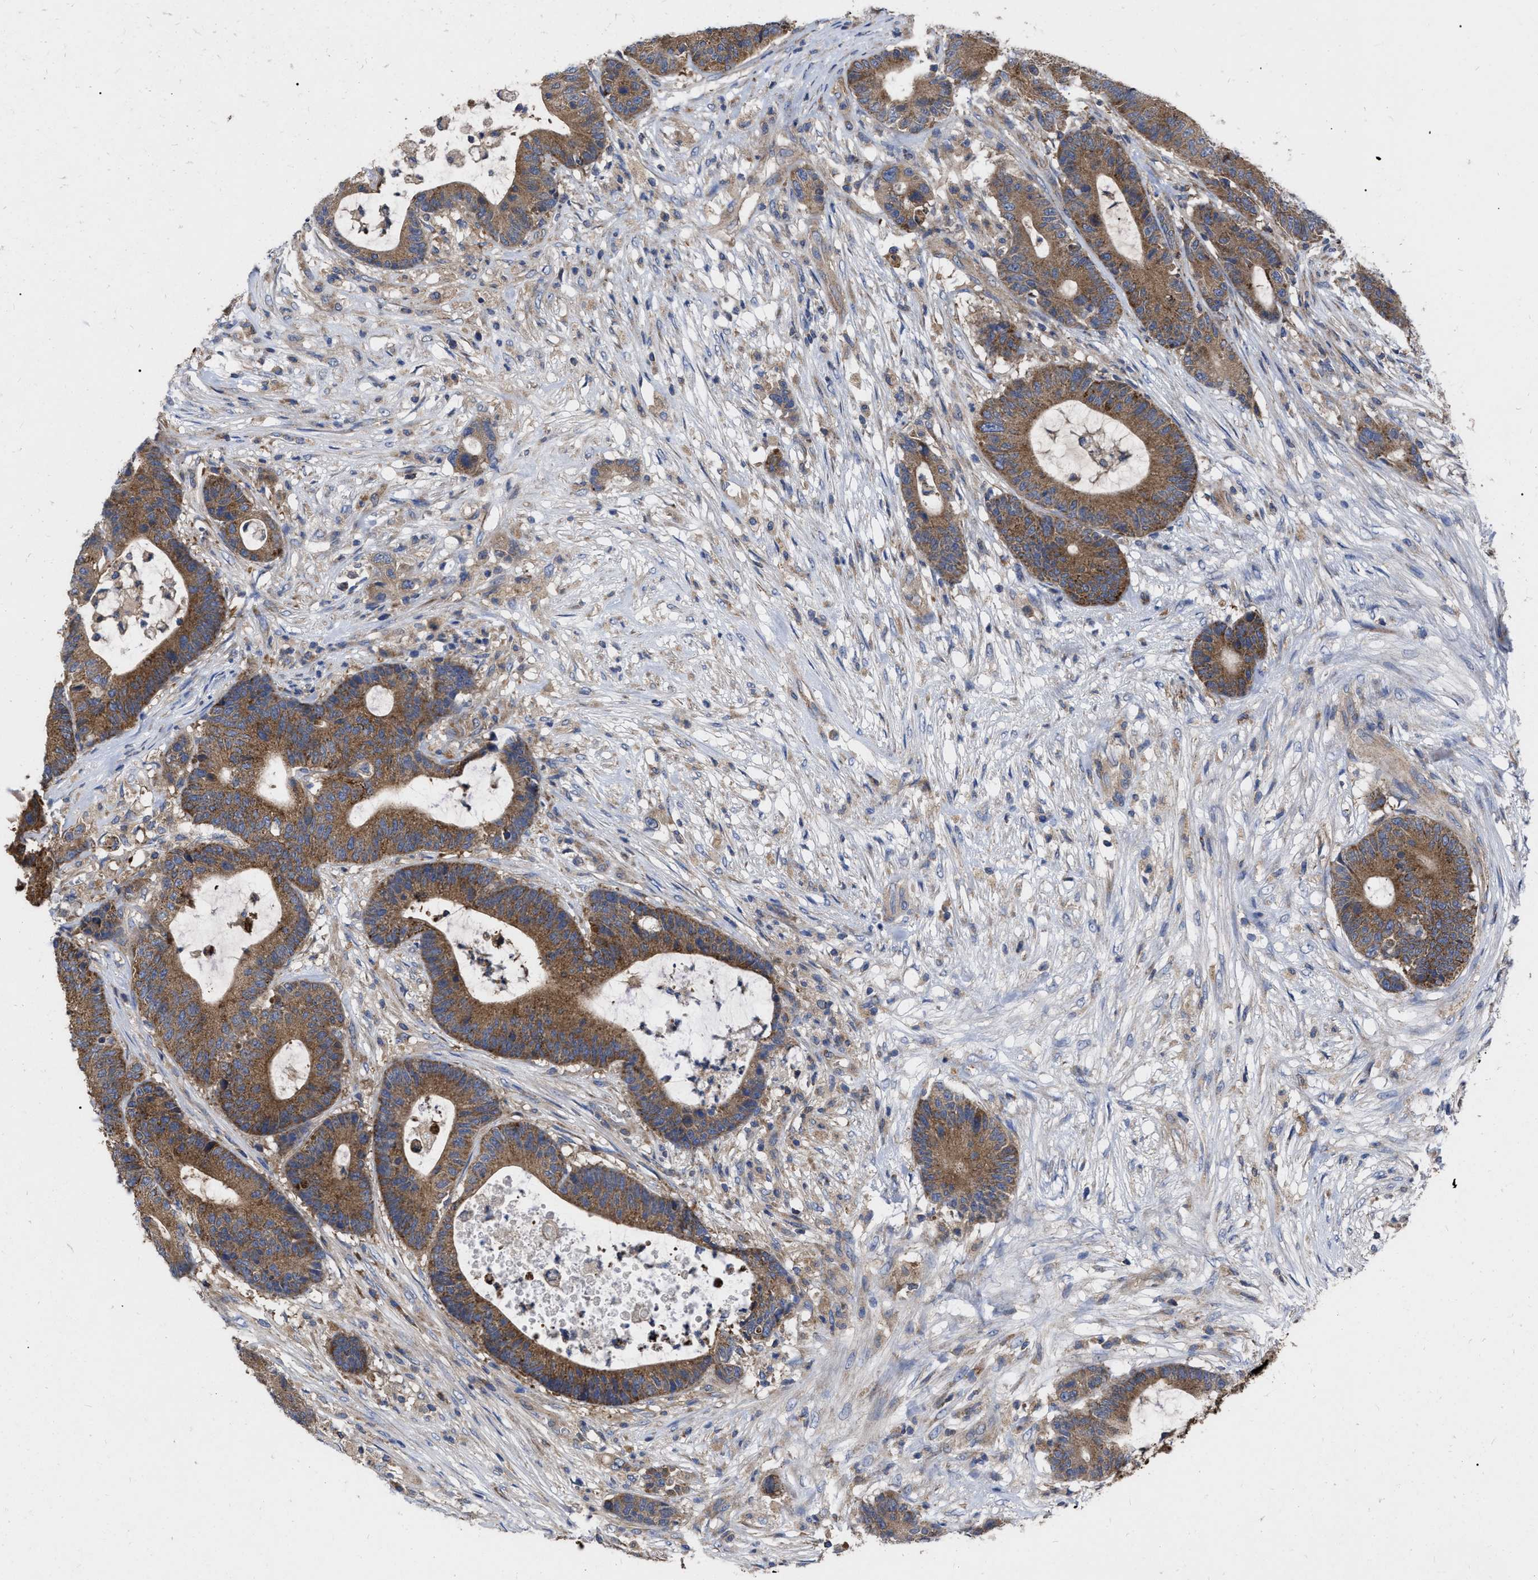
{"staining": {"intensity": "moderate", "quantity": ">75%", "location": "cytoplasmic/membranous"}, "tissue": "colorectal cancer", "cell_type": "Tumor cells", "image_type": "cancer", "snomed": [{"axis": "morphology", "description": "Adenocarcinoma, NOS"}, {"axis": "topography", "description": "Colon"}], "caption": "There is medium levels of moderate cytoplasmic/membranous positivity in tumor cells of adenocarcinoma (colorectal), as demonstrated by immunohistochemical staining (brown color).", "gene": "CDKN2C", "patient": {"sex": "female", "age": 84}}